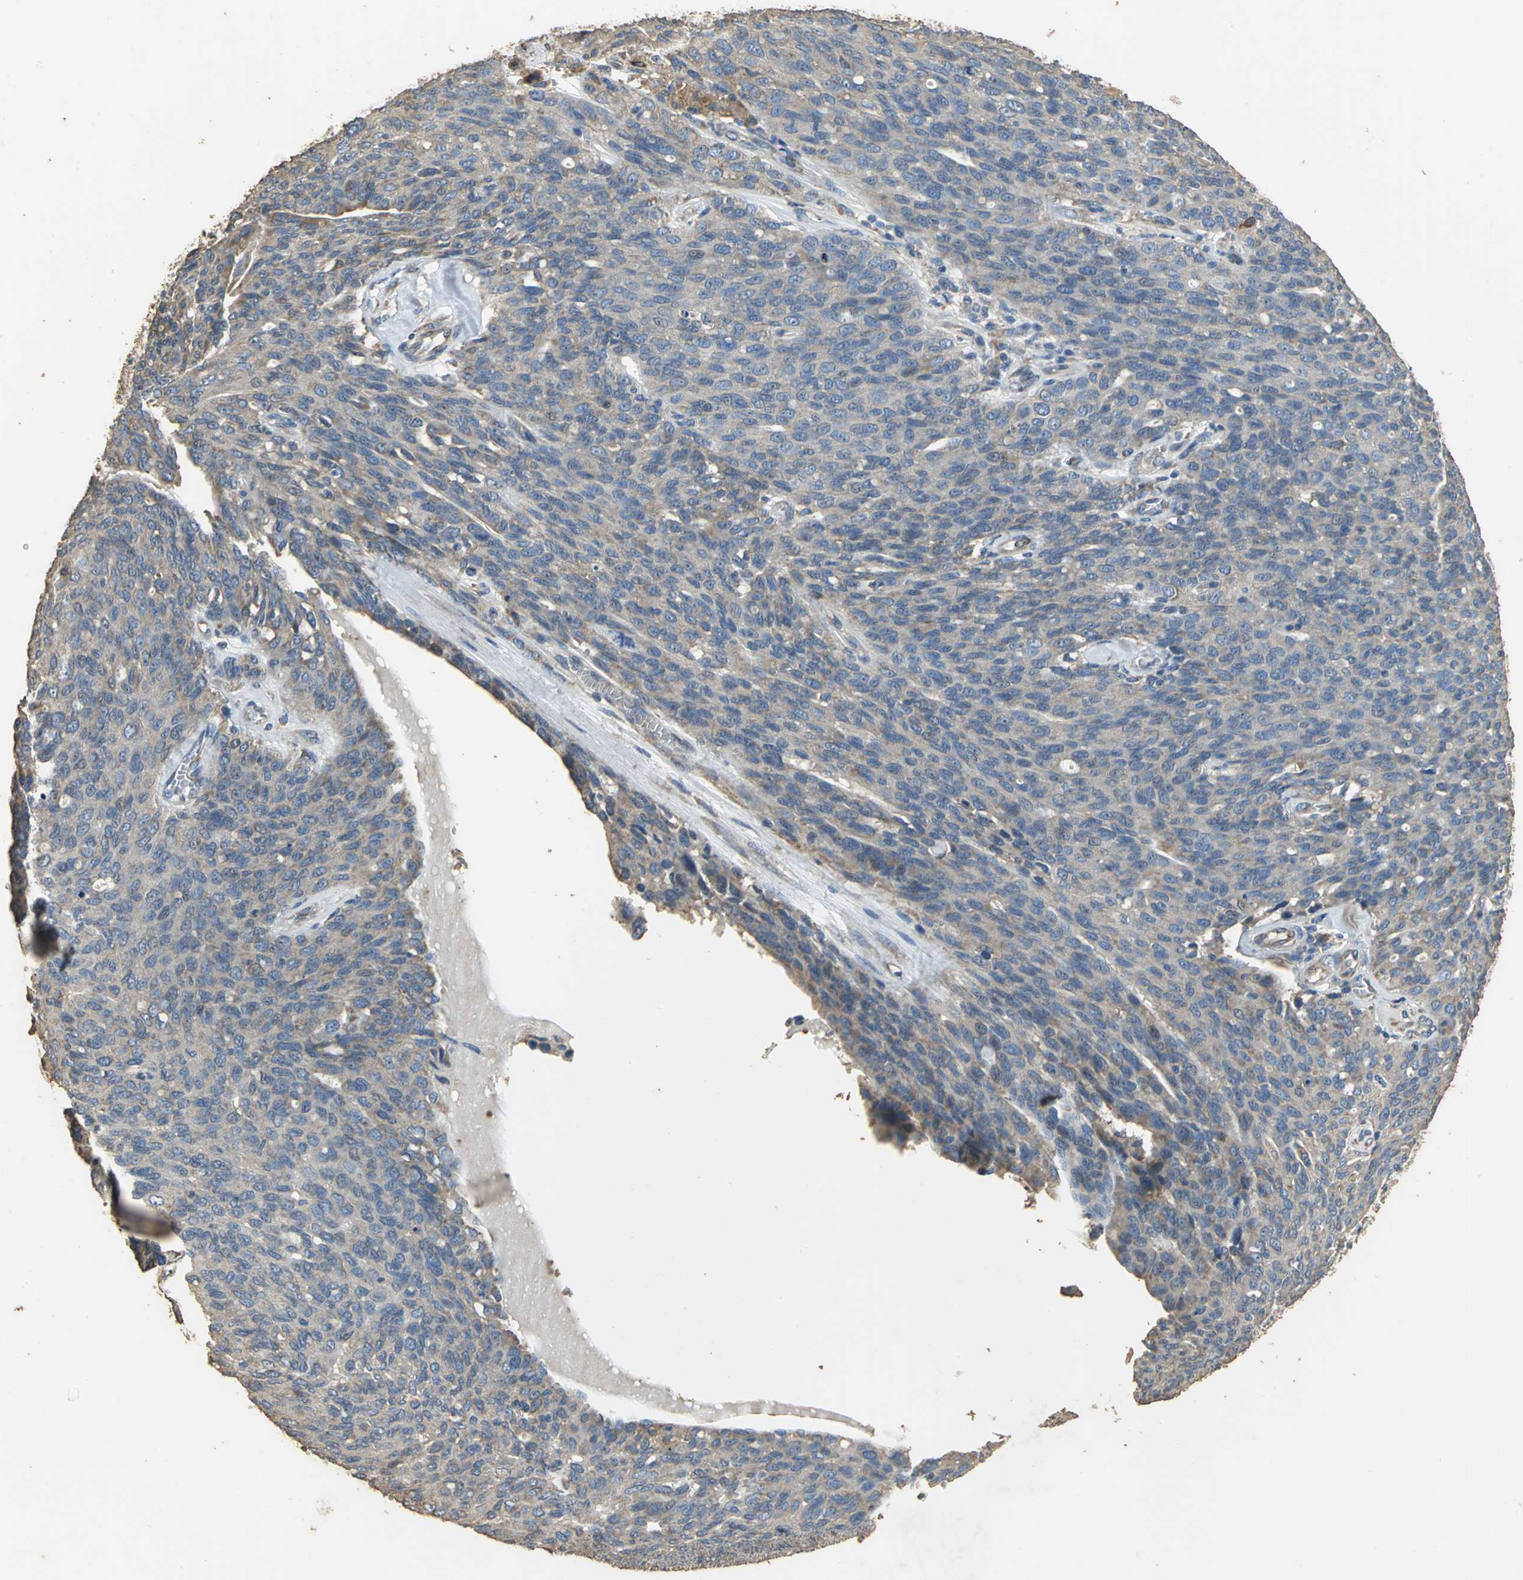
{"staining": {"intensity": "weak", "quantity": "25%-75%", "location": "cytoplasmic/membranous"}, "tissue": "ovarian cancer", "cell_type": "Tumor cells", "image_type": "cancer", "snomed": [{"axis": "morphology", "description": "Carcinoma, endometroid"}, {"axis": "topography", "description": "Ovary"}], "caption": "Human ovarian cancer stained for a protein (brown) displays weak cytoplasmic/membranous positive staining in about 25%-75% of tumor cells.", "gene": "ACSL4", "patient": {"sex": "female", "age": 60}}